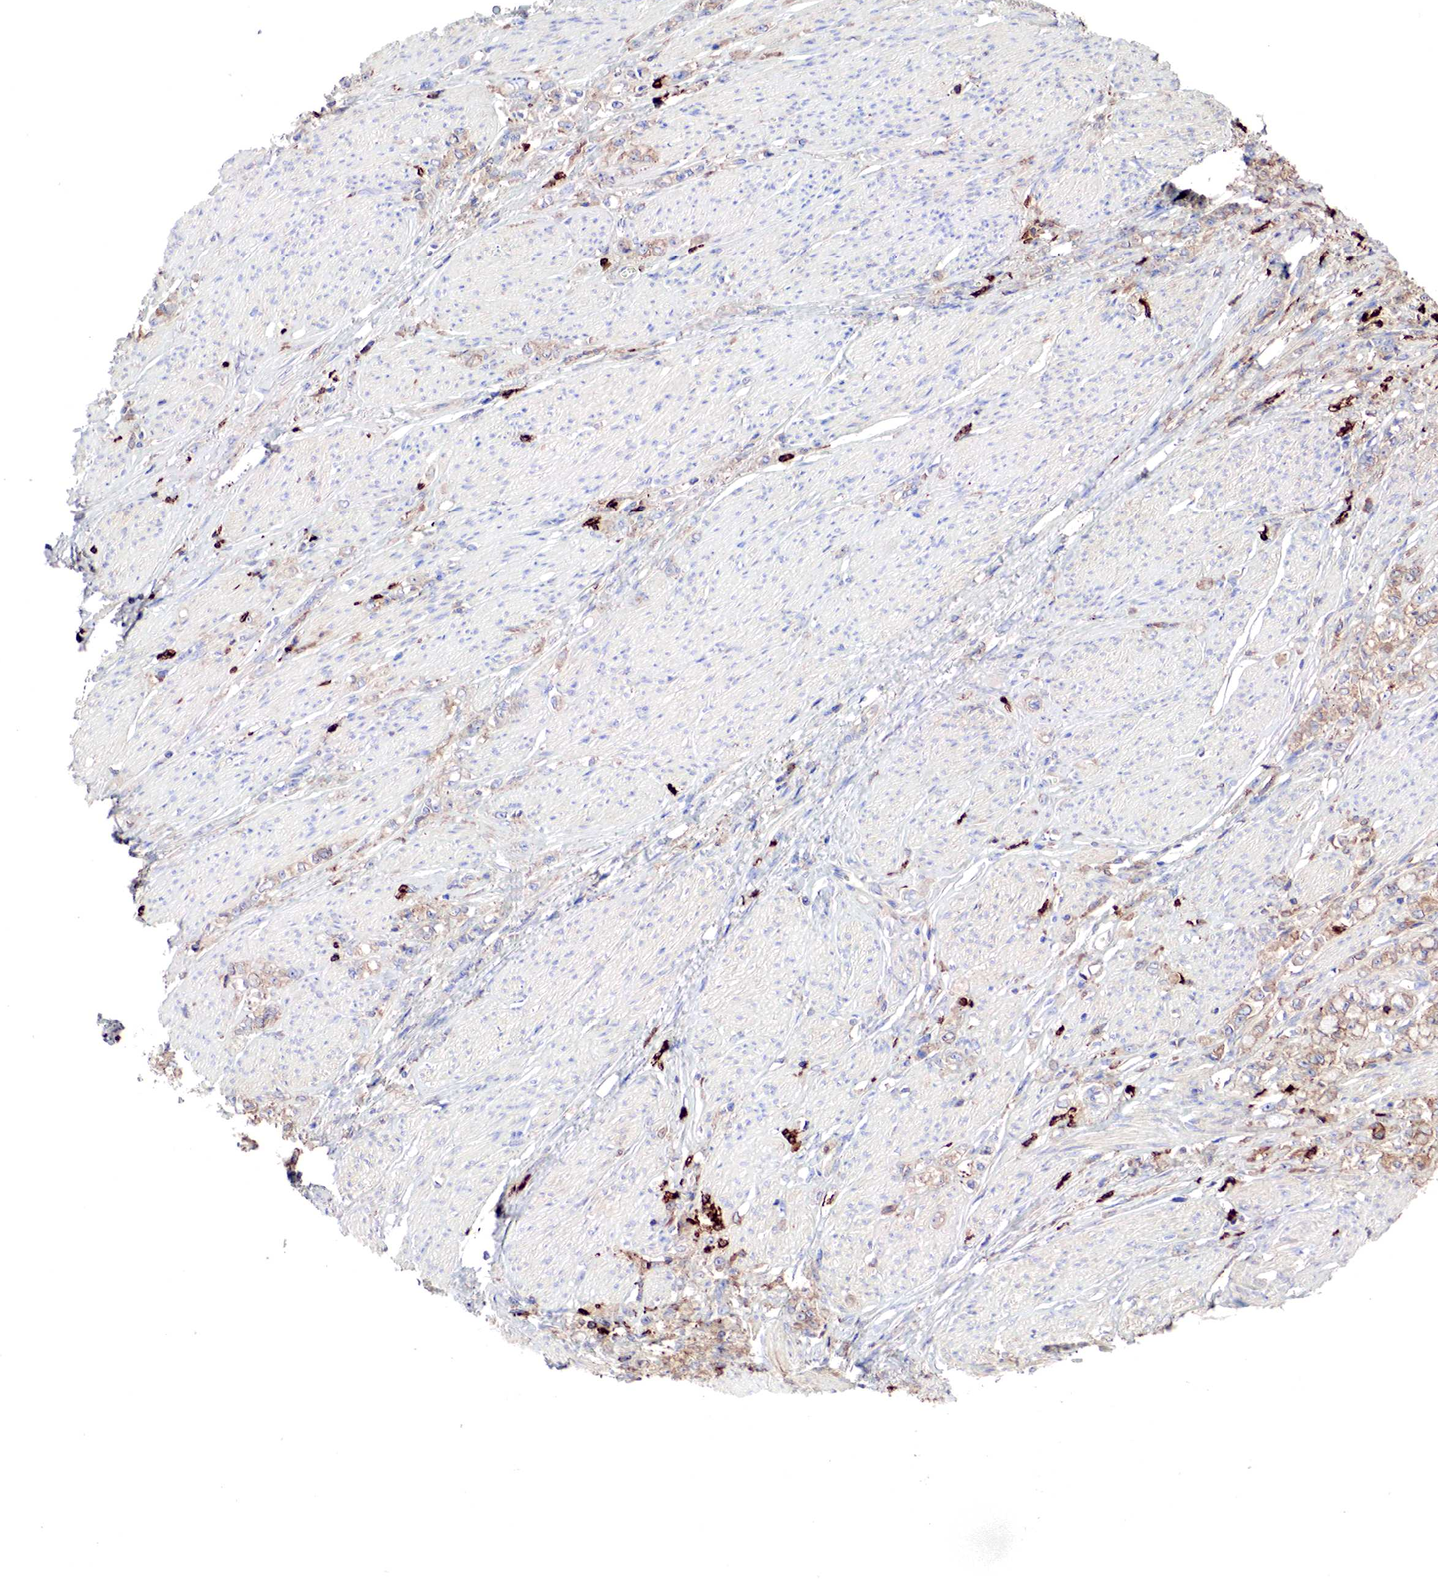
{"staining": {"intensity": "weak", "quantity": ">75%", "location": "cytoplasmic/membranous"}, "tissue": "stomach cancer", "cell_type": "Tumor cells", "image_type": "cancer", "snomed": [{"axis": "morphology", "description": "Adenocarcinoma, NOS"}, {"axis": "topography", "description": "Stomach"}], "caption": "Adenocarcinoma (stomach) was stained to show a protein in brown. There is low levels of weak cytoplasmic/membranous staining in about >75% of tumor cells. Nuclei are stained in blue.", "gene": "G6PD", "patient": {"sex": "male", "age": 72}}